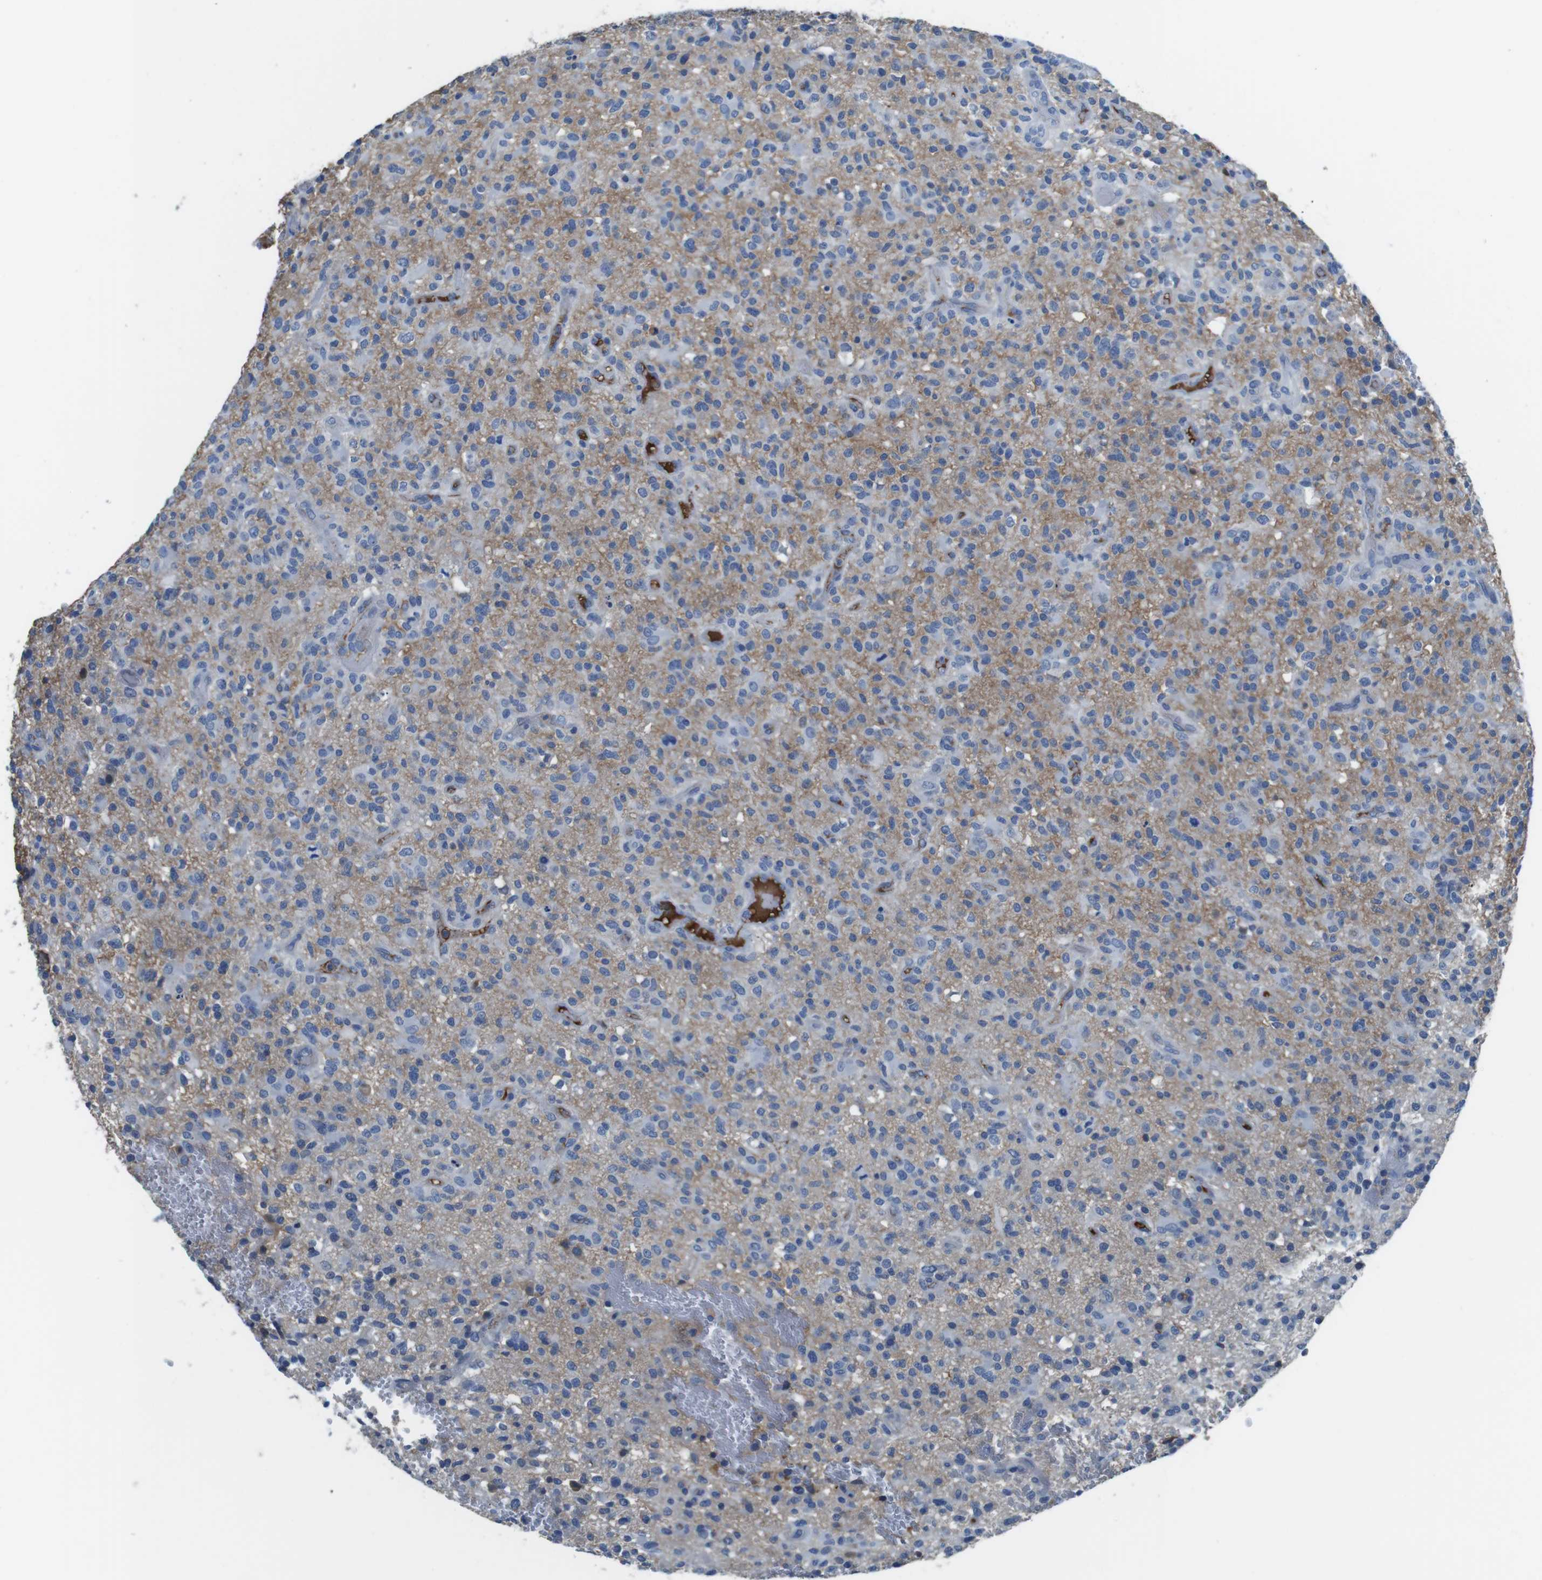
{"staining": {"intensity": "weak", "quantity": "25%-75%", "location": "cytoplasmic/membranous"}, "tissue": "glioma", "cell_type": "Tumor cells", "image_type": "cancer", "snomed": [{"axis": "morphology", "description": "Glioma, malignant, High grade"}, {"axis": "topography", "description": "Brain"}], "caption": "Malignant glioma (high-grade) was stained to show a protein in brown. There is low levels of weak cytoplasmic/membranous staining in about 25%-75% of tumor cells. Immunohistochemistry stains the protein in brown and the nuclei are stained blue.", "gene": "TMPRSS15", "patient": {"sex": "male", "age": 71}}